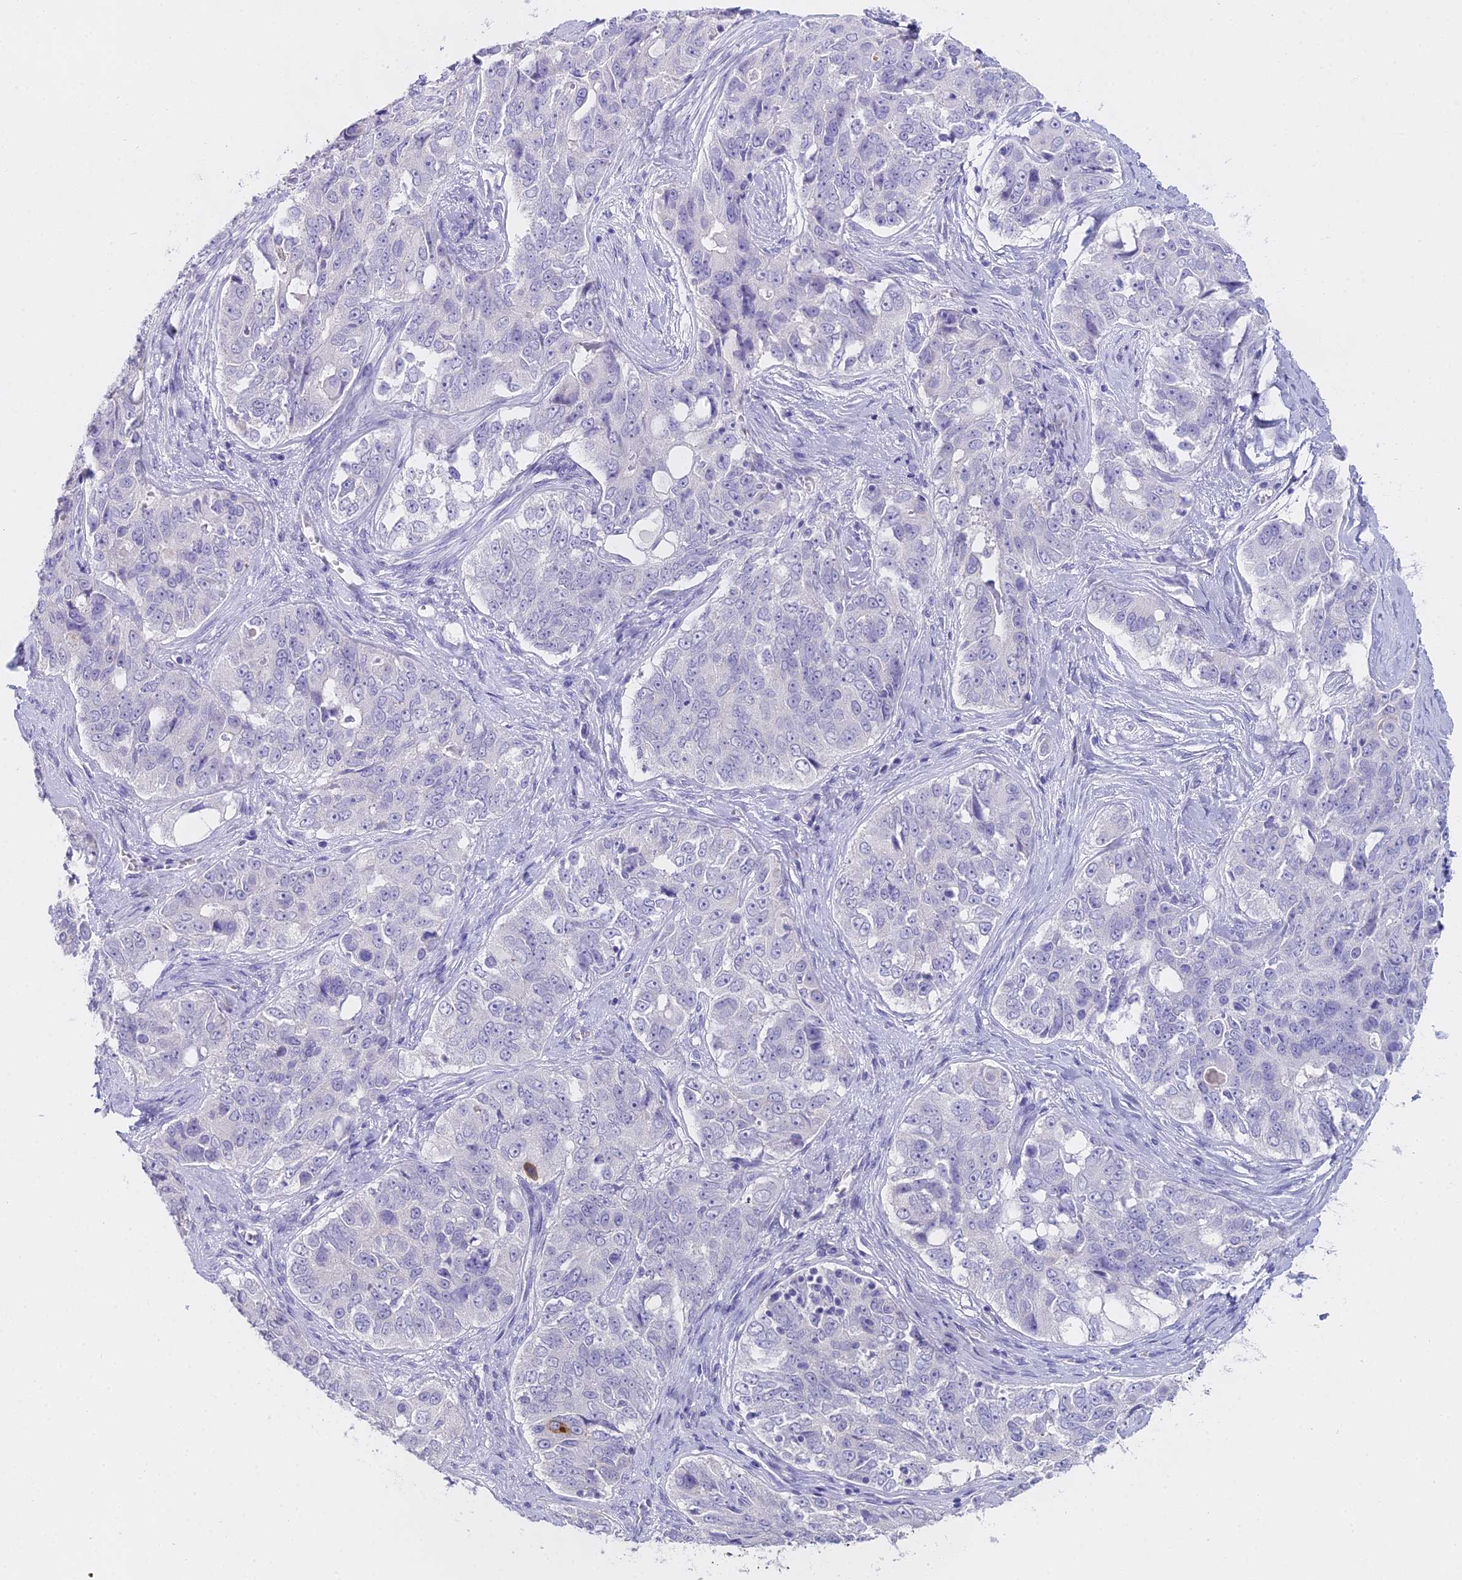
{"staining": {"intensity": "negative", "quantity": "none", "location": "none"}, "tissue": "ovarian cancer", "cell_type": "Tumor cells", "image_type": "cancer", "snomed": [{"axis": "morphology", "description": "Carcinoma, endometroid"}, {"axis": "topography", "description": "Ovary"}], "caption": "Protein analysis of endometroid carcinoma (ovarian) reveals no significant positivity in tumor cells.", "gene": "ALPP", "patient": {"sex": "female", "age": 51}}